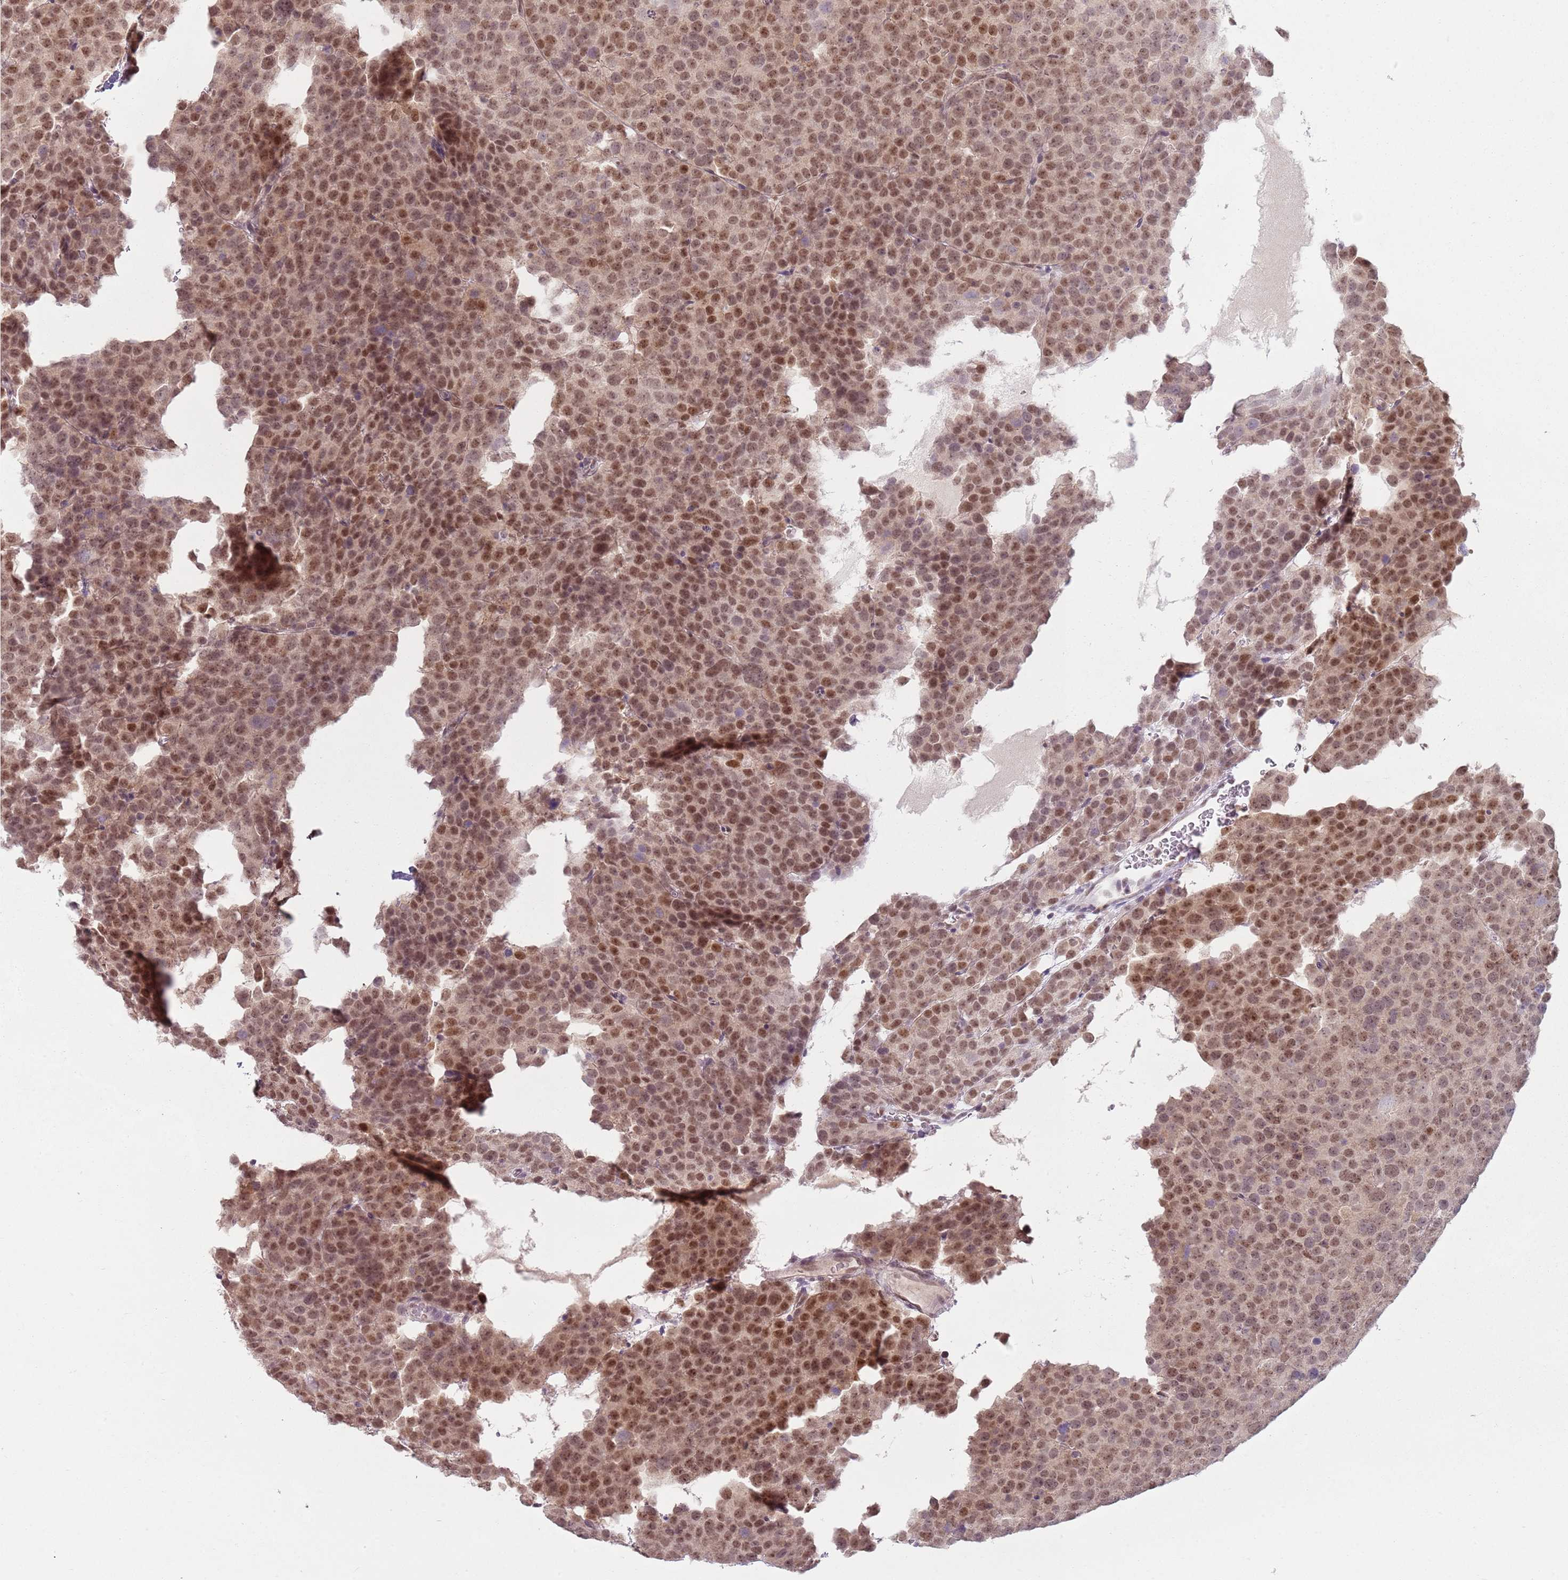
{"staining": {"intensity": "moderate", "quantity": ">75%", "location": "nuclear"}, "tissue": "testis cancer", "cell_type": "Tumor cells", "image_type": "cancer", "snomed": [{"axis": "morphology", "description": "Seminoma, NOS"}, {"axis": "topography", "description": "Testis"}], "caption": "Protein analysis of testis cancer (seminoma) tissue shows moderate nuclear expression in about >75% of tumor cells.", "gene": "SMARCAL1", "patient": {"sex": "male", "age": 71}}